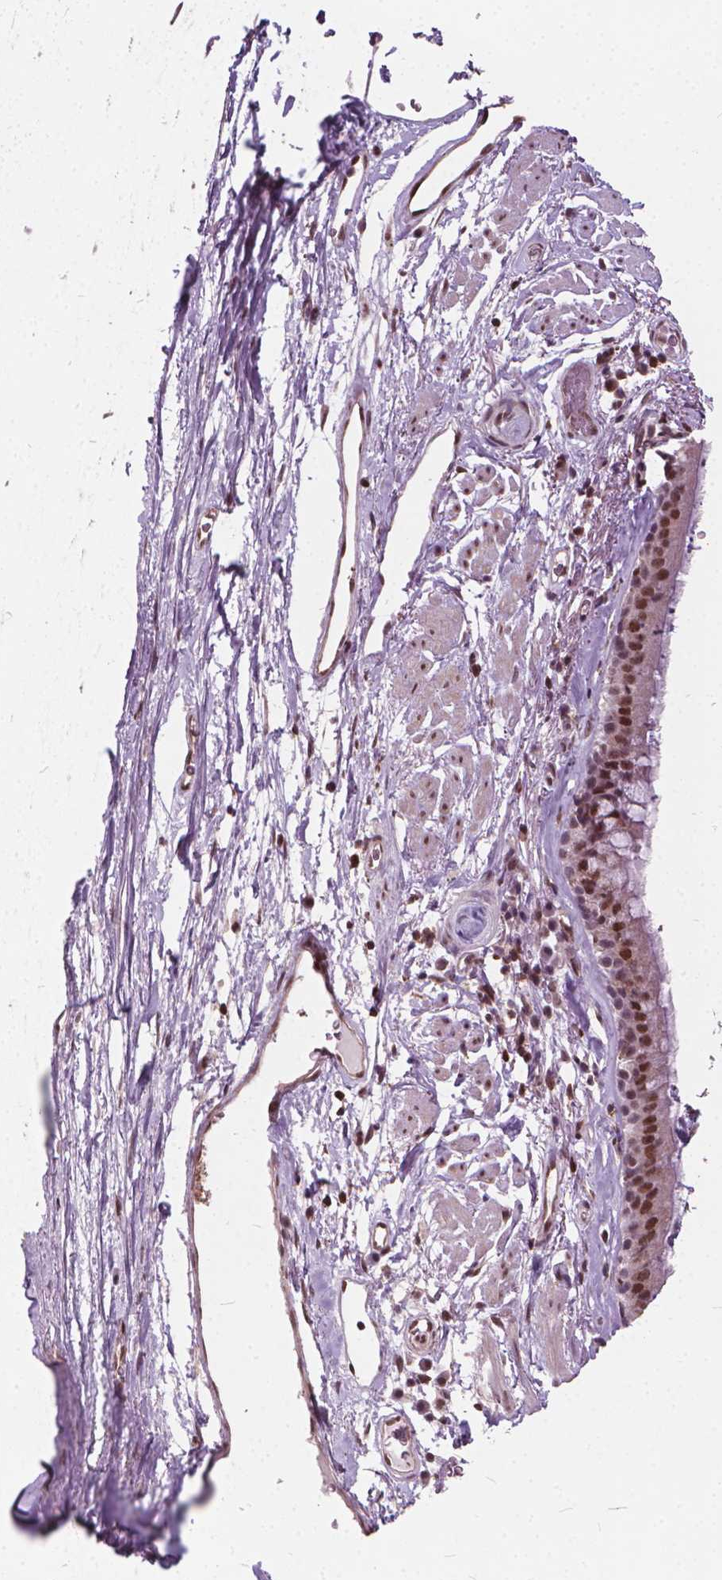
{"staining": {"intensity": "moderate", "quantity": ">75%", "location": "nuclear"}, "tissue": "bronchus", "cell_type": "Respiratory epithelial cells", "image_type": "normal", "snomed": [{"axis": "morphology", "description": "Normal tissue, NOS"}, {"axis": "topography", "description": "Cartilage tissue"}, {"axis": "topography", "description": "Bronchus"}], "caption": "A photomicrograph showing moderate nuclear expression in approximately >75% of respiratory epithelial cells in benign bronchus, as visualized by brown immunohistochemical staining.", "gene": "STAT5B", "patient": {"sex": "male", "age": 58}}